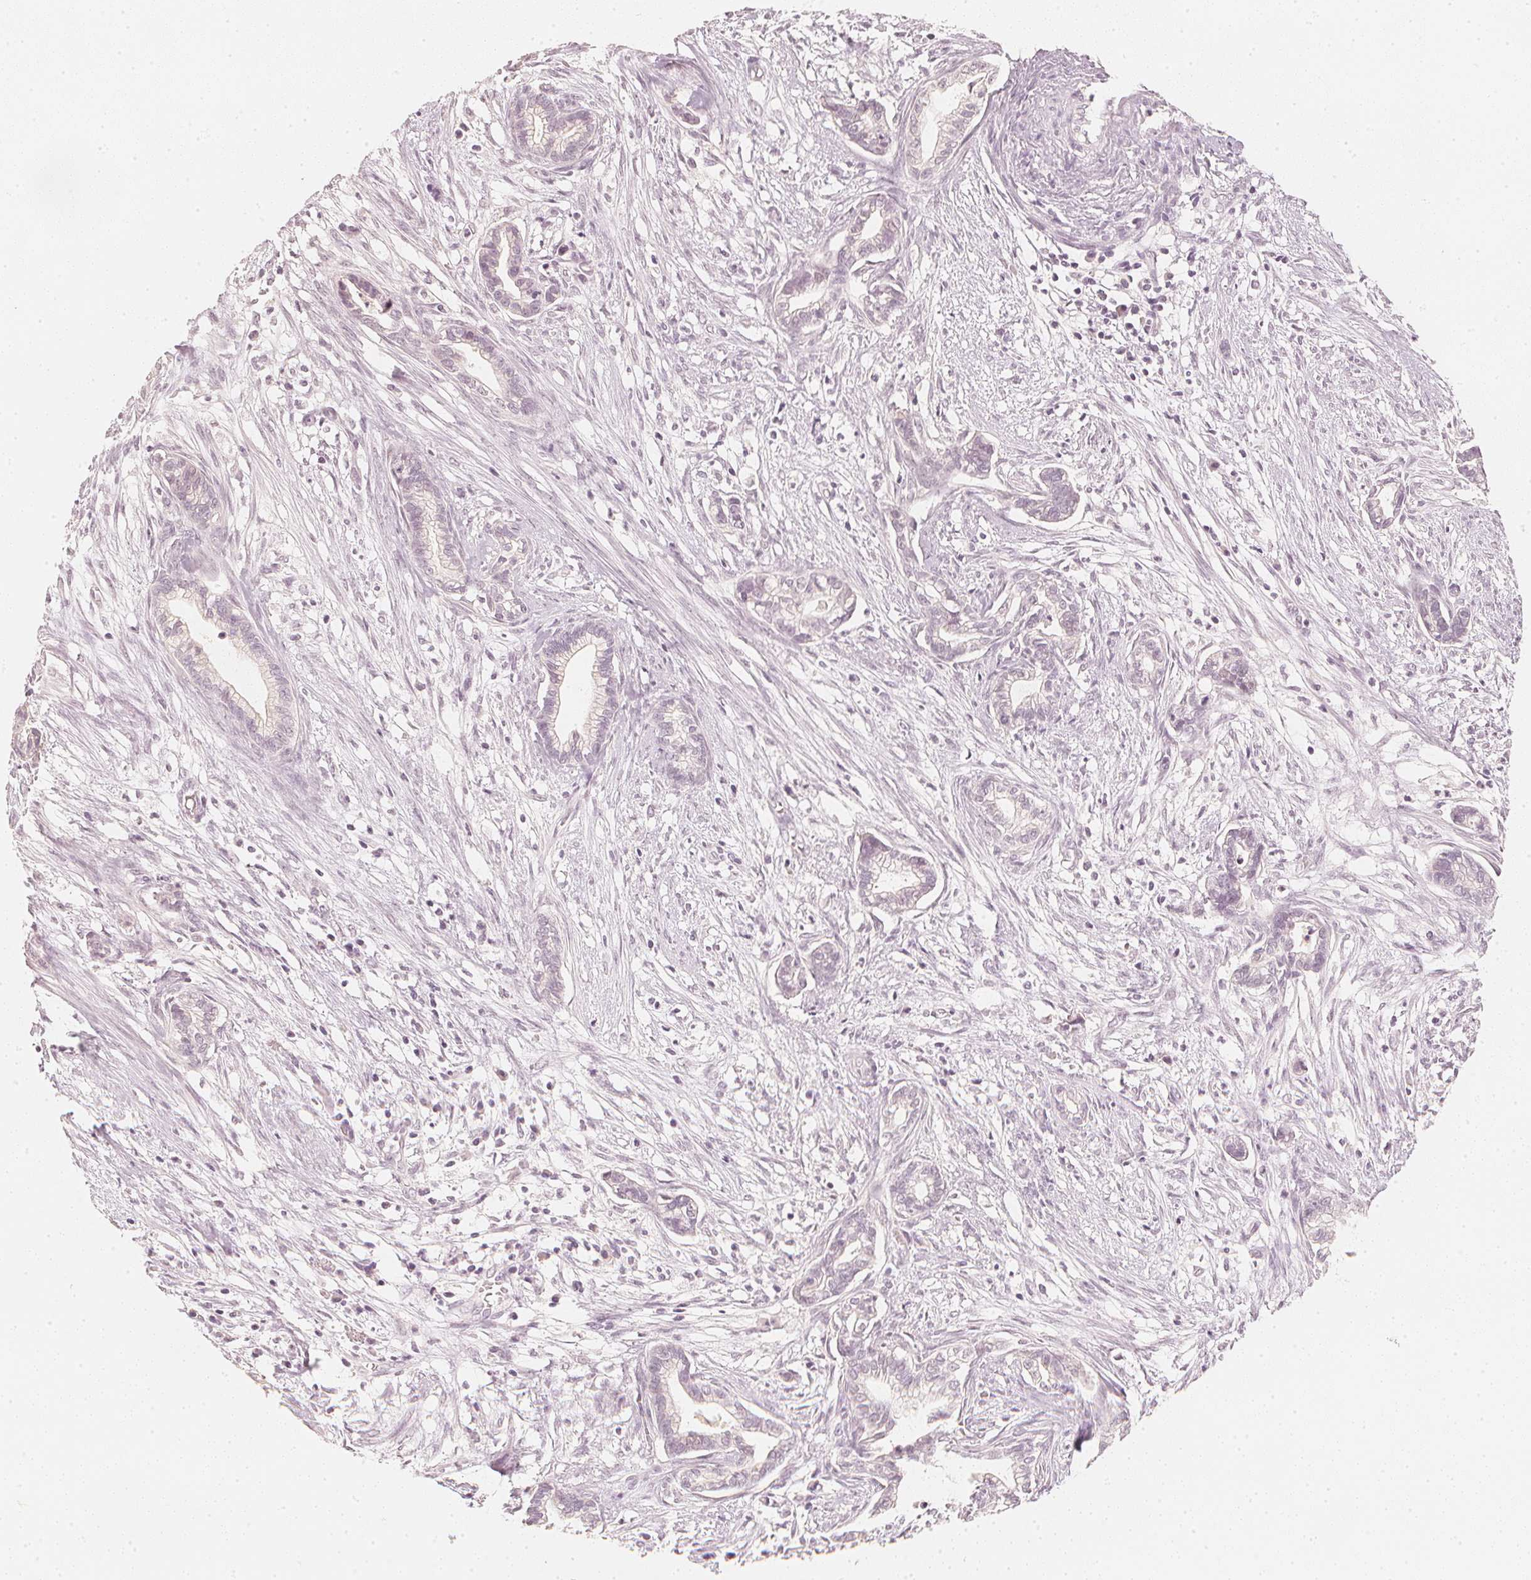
{"staining": {"intensity": "negative", "quantity": "none", "location": "none"}, "tissue": "cervical cancer", "cell_type": "Tumor cells", "image_type": "cancer", "snomed": [{"axis": "morphology", "description": "Adenocarcinoma, NOS"}, {"axis": "topography", "description": "Cervix"}], "caption": "A micrograph of human cervical cancer (adenocarcinoma) is negative for staining in tumor cells. The staining is performed using DAB (3,3'-diaminobenzidine) brown chromogen with nuclei counter-stained in using hematoxylin.", "gene": "CALB1", "patient": {"sex": "female", "age": 62}}